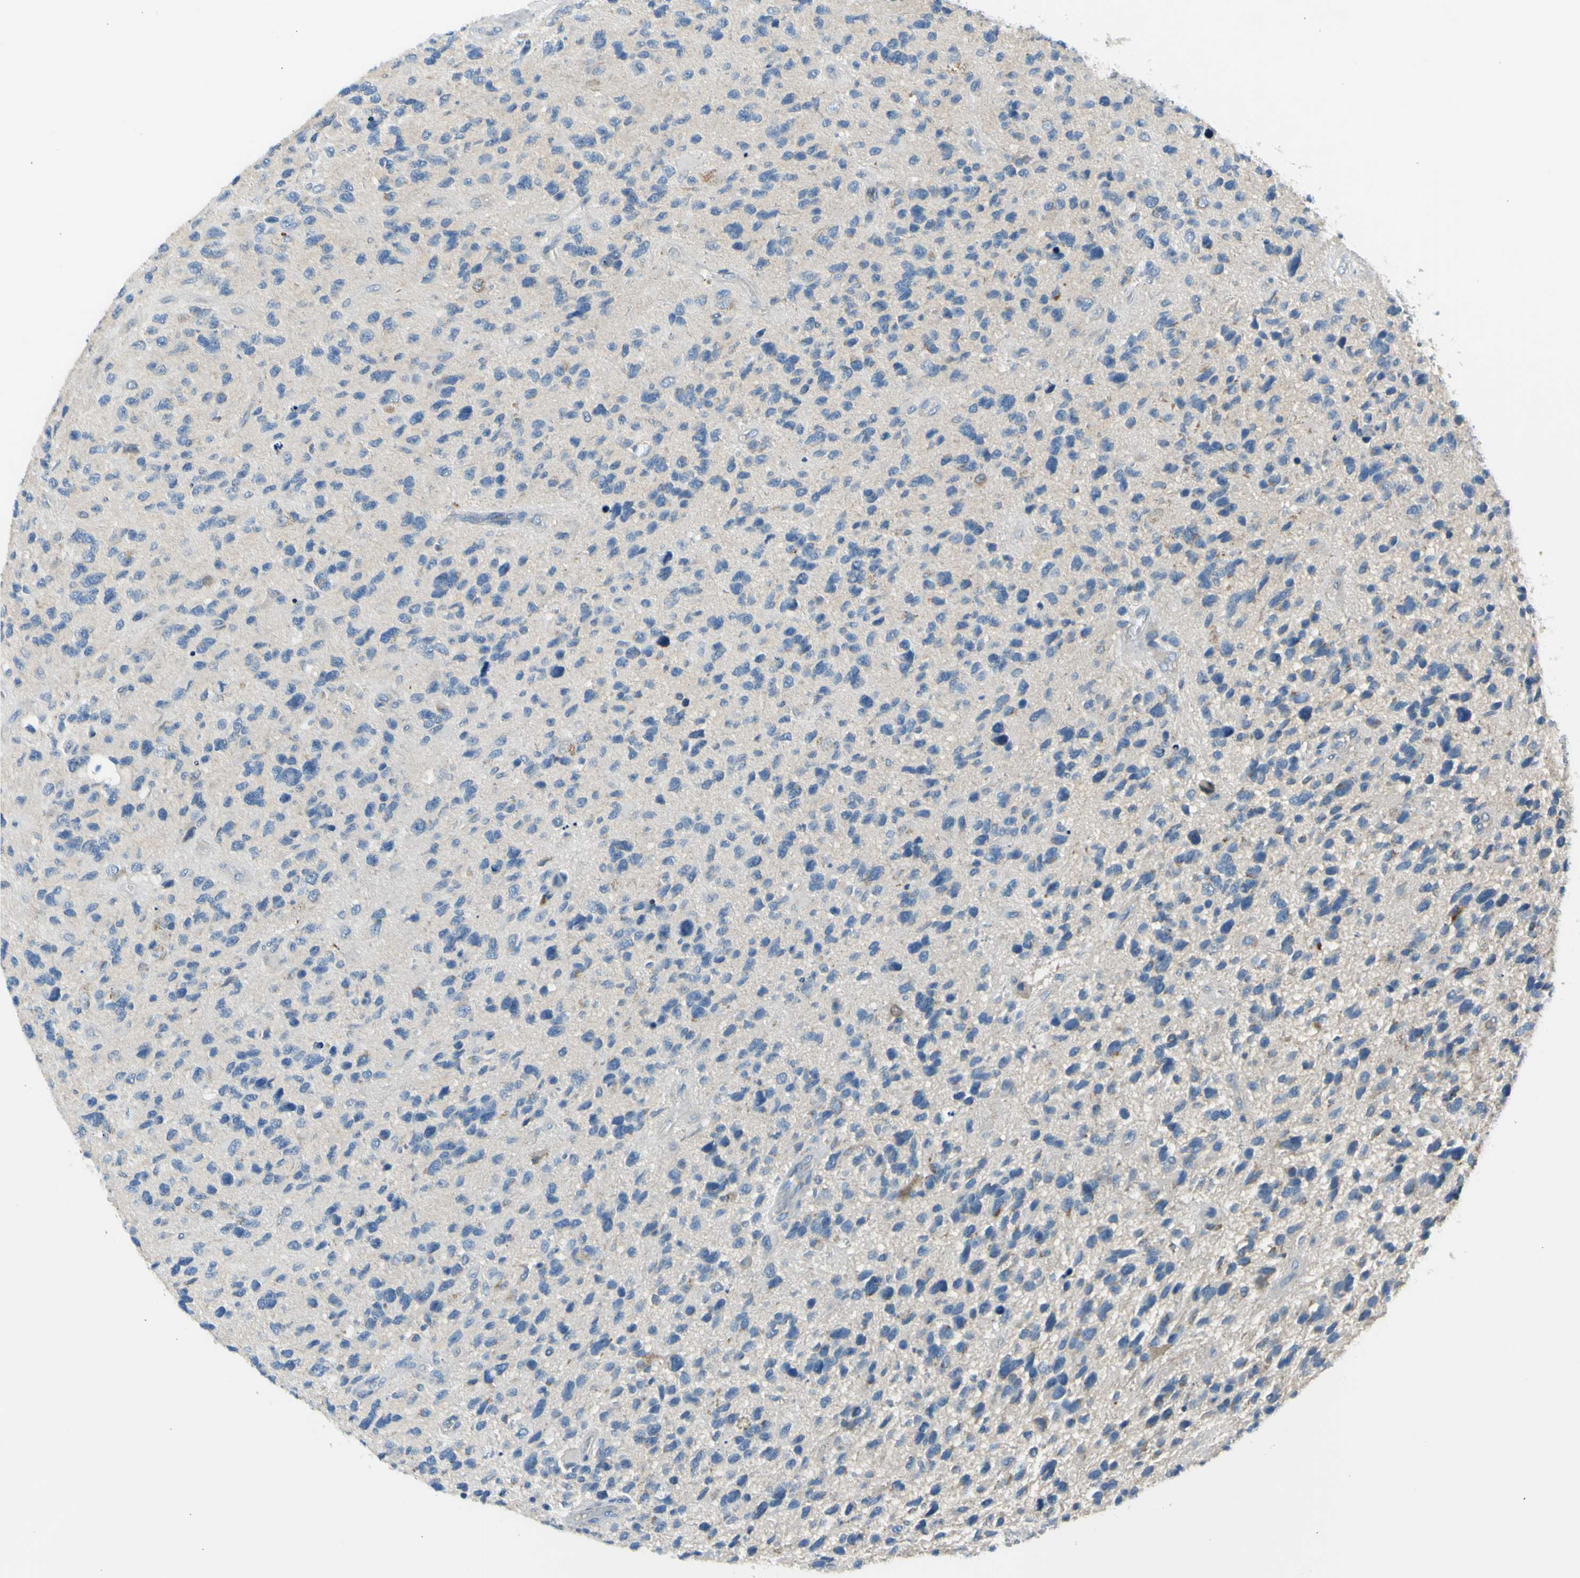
{"staining": {"intensity": "weak", "quantity": "<25%", "location": "cytoplasmic/membranous"}, "tissue": "glioma", "cell_type": "Tumor cells", "image_type": "cancer", "snomed": [{"axis": "morphology", "description": "Glioma, malignant, High grade"}, {"axis": "topography", "description": "Brain"}], "caption": "Malignant glioma (high-grade) was stained to show a protein in brown. There is no significant expression in tumor cells.", "gene": "NPHP3", "patient": {"sex": "female", "age": 58}}